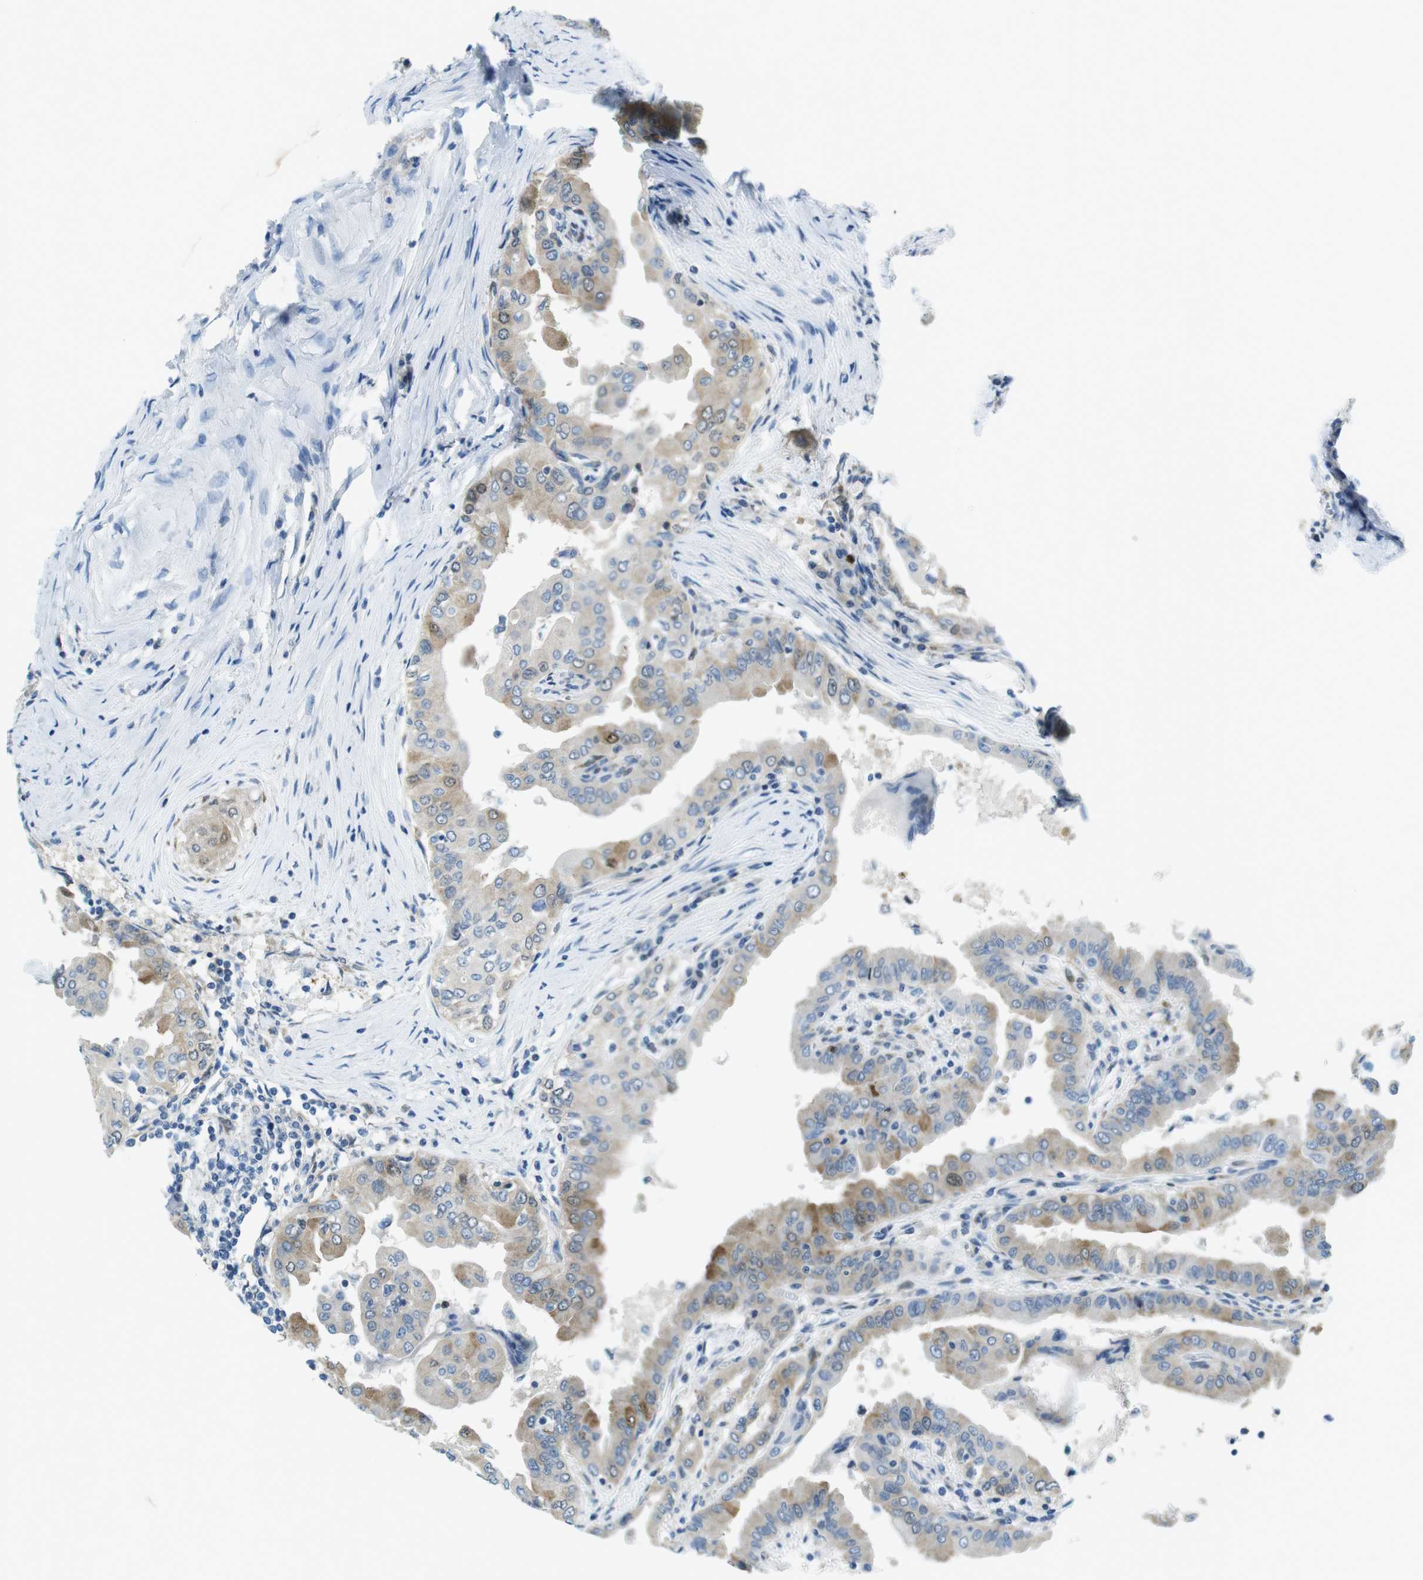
{"staining": {"intensity": "moderate", "quantity": "<25%", "location": "cytoplasmic/membranous"}, "tissue": "thyroid cancer", "cell_type": "Tumor cells", "image_type": "cancer", "snomed": [{"axis": "morphology", "description": "Papillary adenocarcinoma, NOS"}, {"axis": "topography", "description": "Thyroid gland"}], "caption": "Thyroid cancer (papillary adenocarcinoma) stained with DAB (3,3'-diaminobenzidine) IHC reveals low levels of moderate cytoplasmic/membranous expression in about <25% of tumor cells. Using DAB (brown) and hematoxylin (blue) stains, captured at high magnification using brightfield microscopy.", "gene": "PHLDA1", "patient": {"sex": "male", "age": 33}}